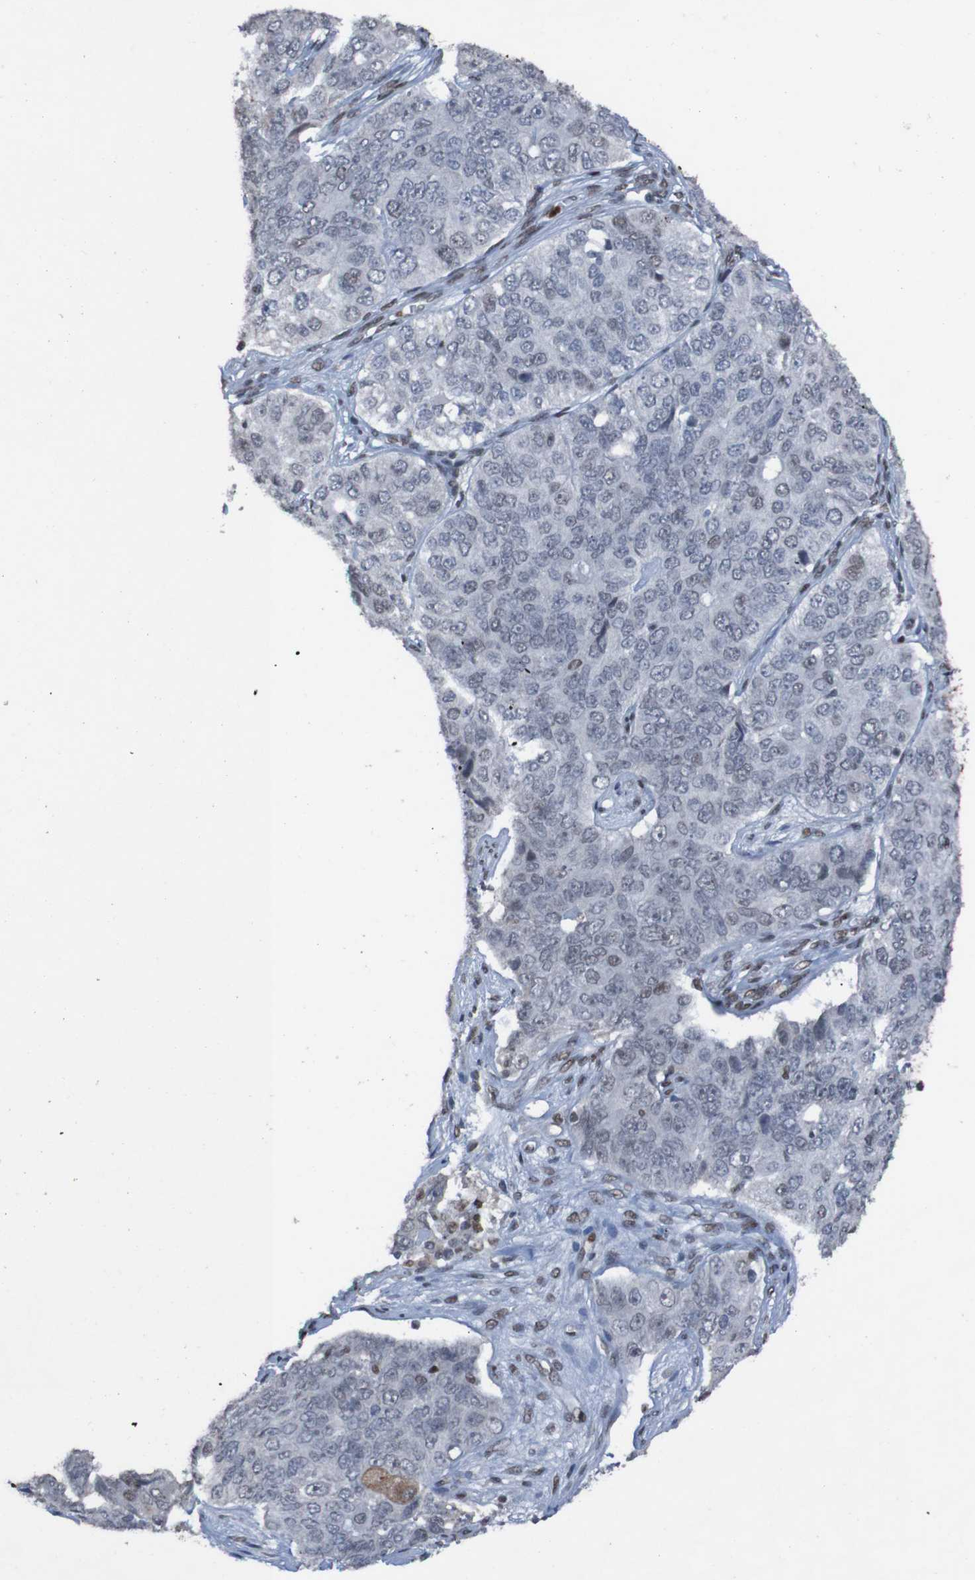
{"staining": {"intensity": "moderate", "quantity": "<25%", "location": "nuclear"}, "tissue": "ovarian cancer", "cell_type": "Tumor cells", "image_type": "cancer", "snomed": [{"axis": "morphology", "description": "Carcinoma, endometroid"}, {"axis": "topography", "description": "Ovary"}], "caption": "Approximately <25% of tumor cells in human ovarian endometroid carcinoma display moderate nuclear protein positivity as visualized by brown immunohistochemical staining.", "gene": "PHF2", "patient": {"sex": "female", "age": 51}}